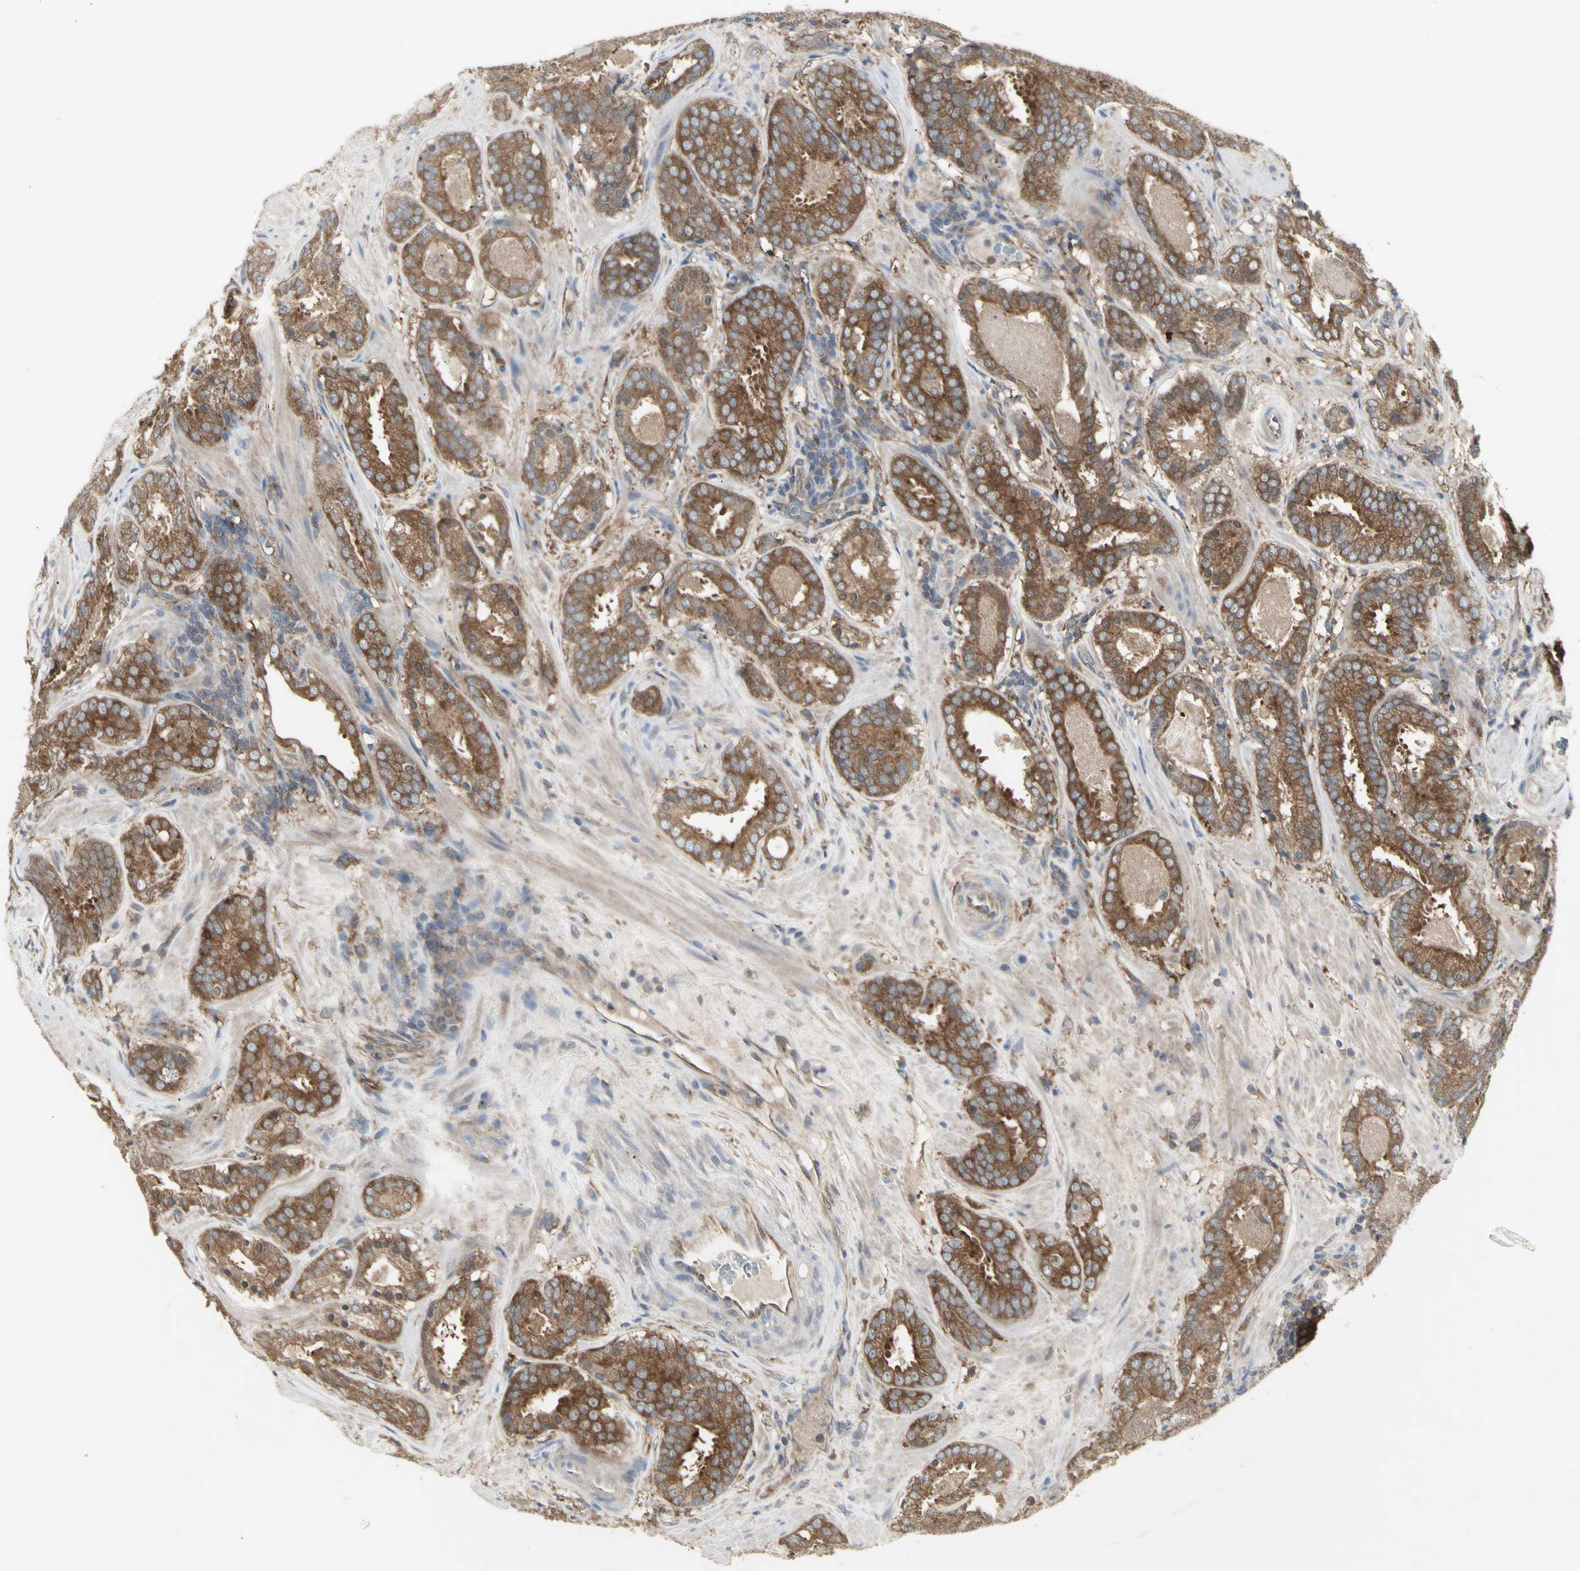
{"staining": {"intensity": "moderate", "quantity": ">75%", "location": "cytoplasmic/membranous"}, "tissue": "prostate cancer", "cell_type": "Tumor cells", "image_type": "cancer", "snomed": [{"axis": "morphology", "description": "Adenocarcinoma, Low grade"}, {"axis": "topography", "description": "Prostate"}], "caption": "Protein expression analysis of human prostate cancer (low-grade adenocarcinoma) reveals moderate cytoplasmic/membranous positivity in about >75% of tumor cells.", "gene": "CHURC1-FNTB", "patient": {"sex": "male", "age": 69}}